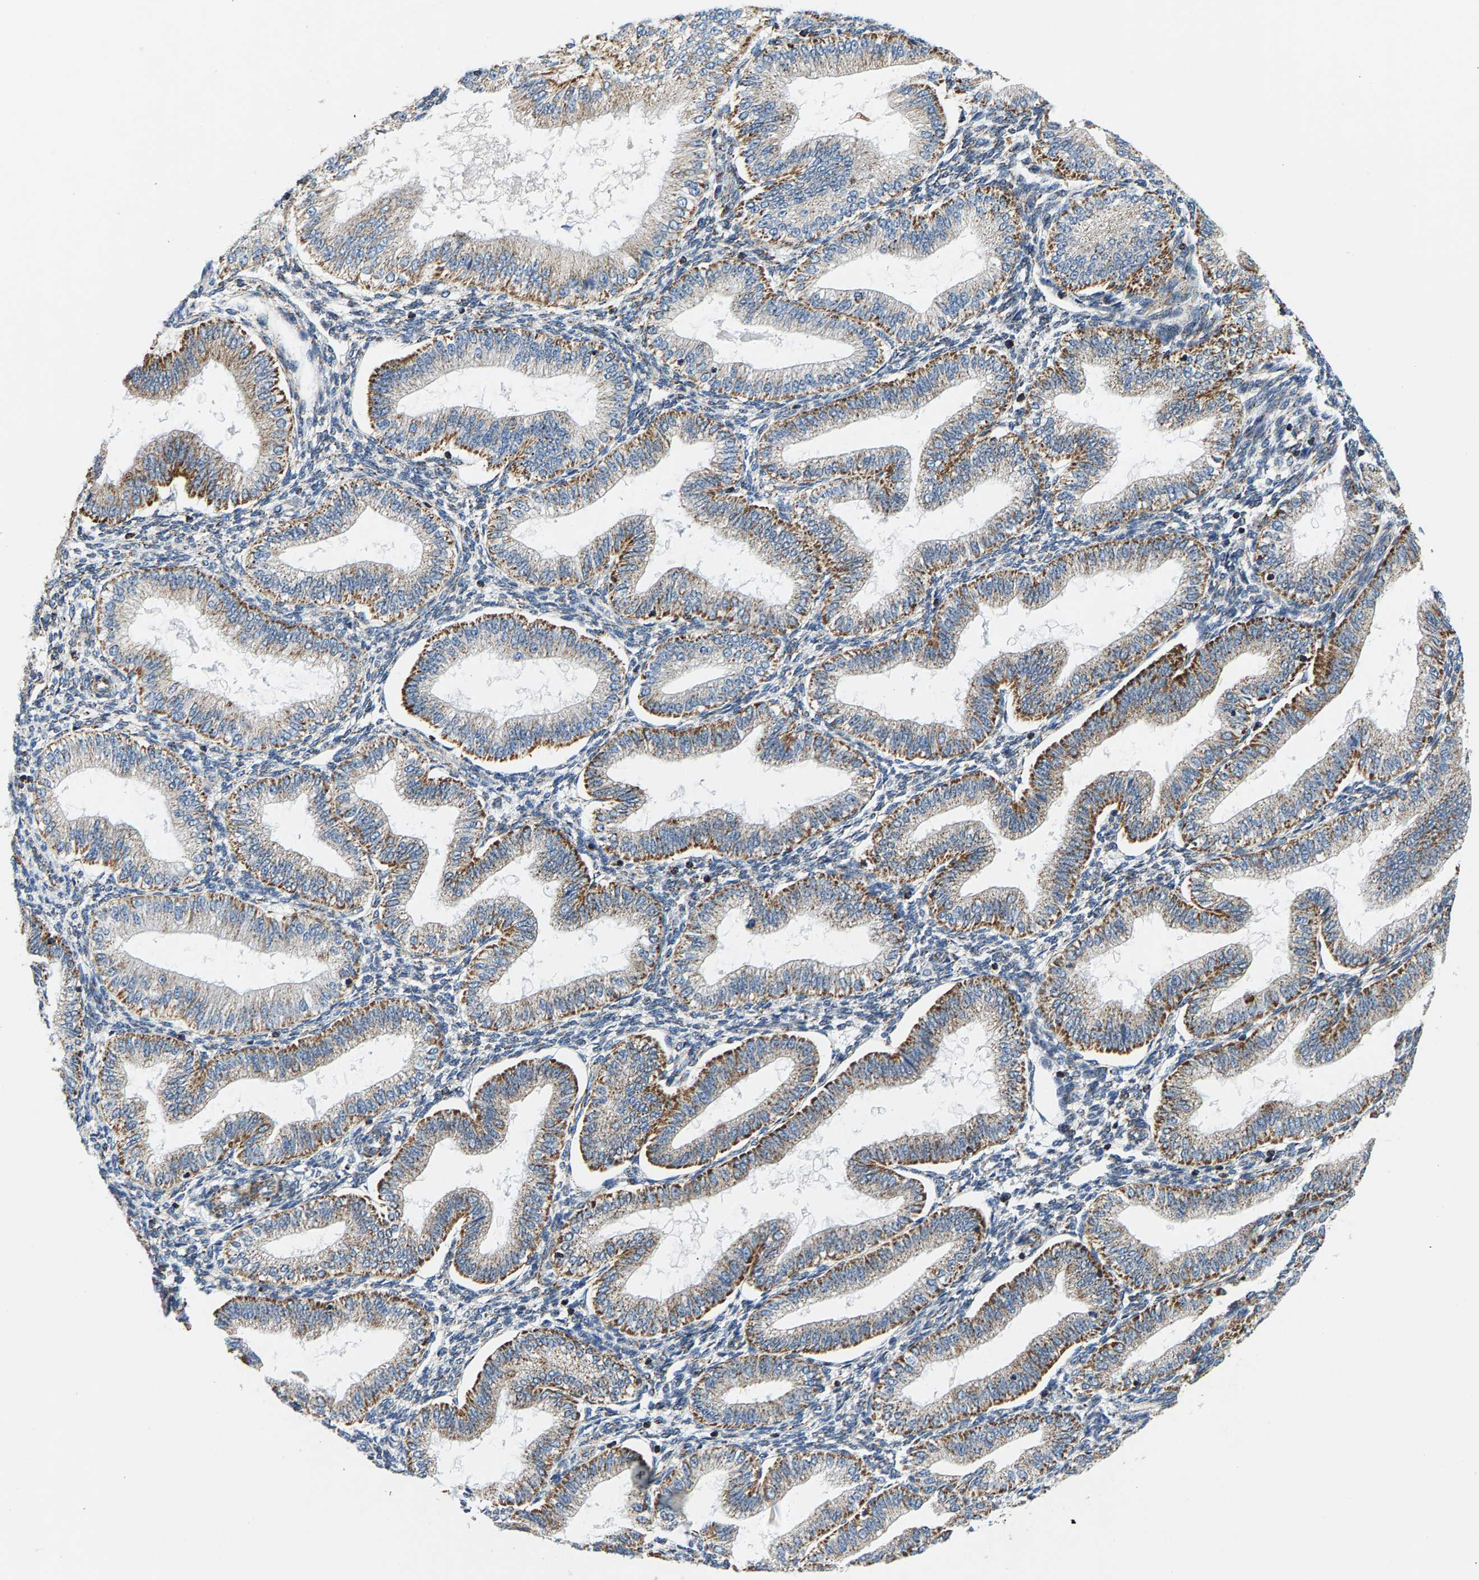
{"staining": {"intensity": "moderate", "quantity": "25%-75%", "location": "cytoplasmic/membranous"}, "tissue": "endometrium", "cell_type": "Cells in endometrial stroma", "image_type": "normal", "snomed": [{"axis": "morphology", "description": "Normal tissue, NOS"}, {"axis": "topography", "description": "Endometrium"}], "caption": "Protein expression analysis of normal human endometrium reveals moderate cytoplasmic/membranous staining in approximately 25%-75% of cells in endometrial stroma. (Brightfield microscopy of DAB IHC at high magnification).", "gene": "PDE1A", "patient": {"sex": "female", "age": 39}}